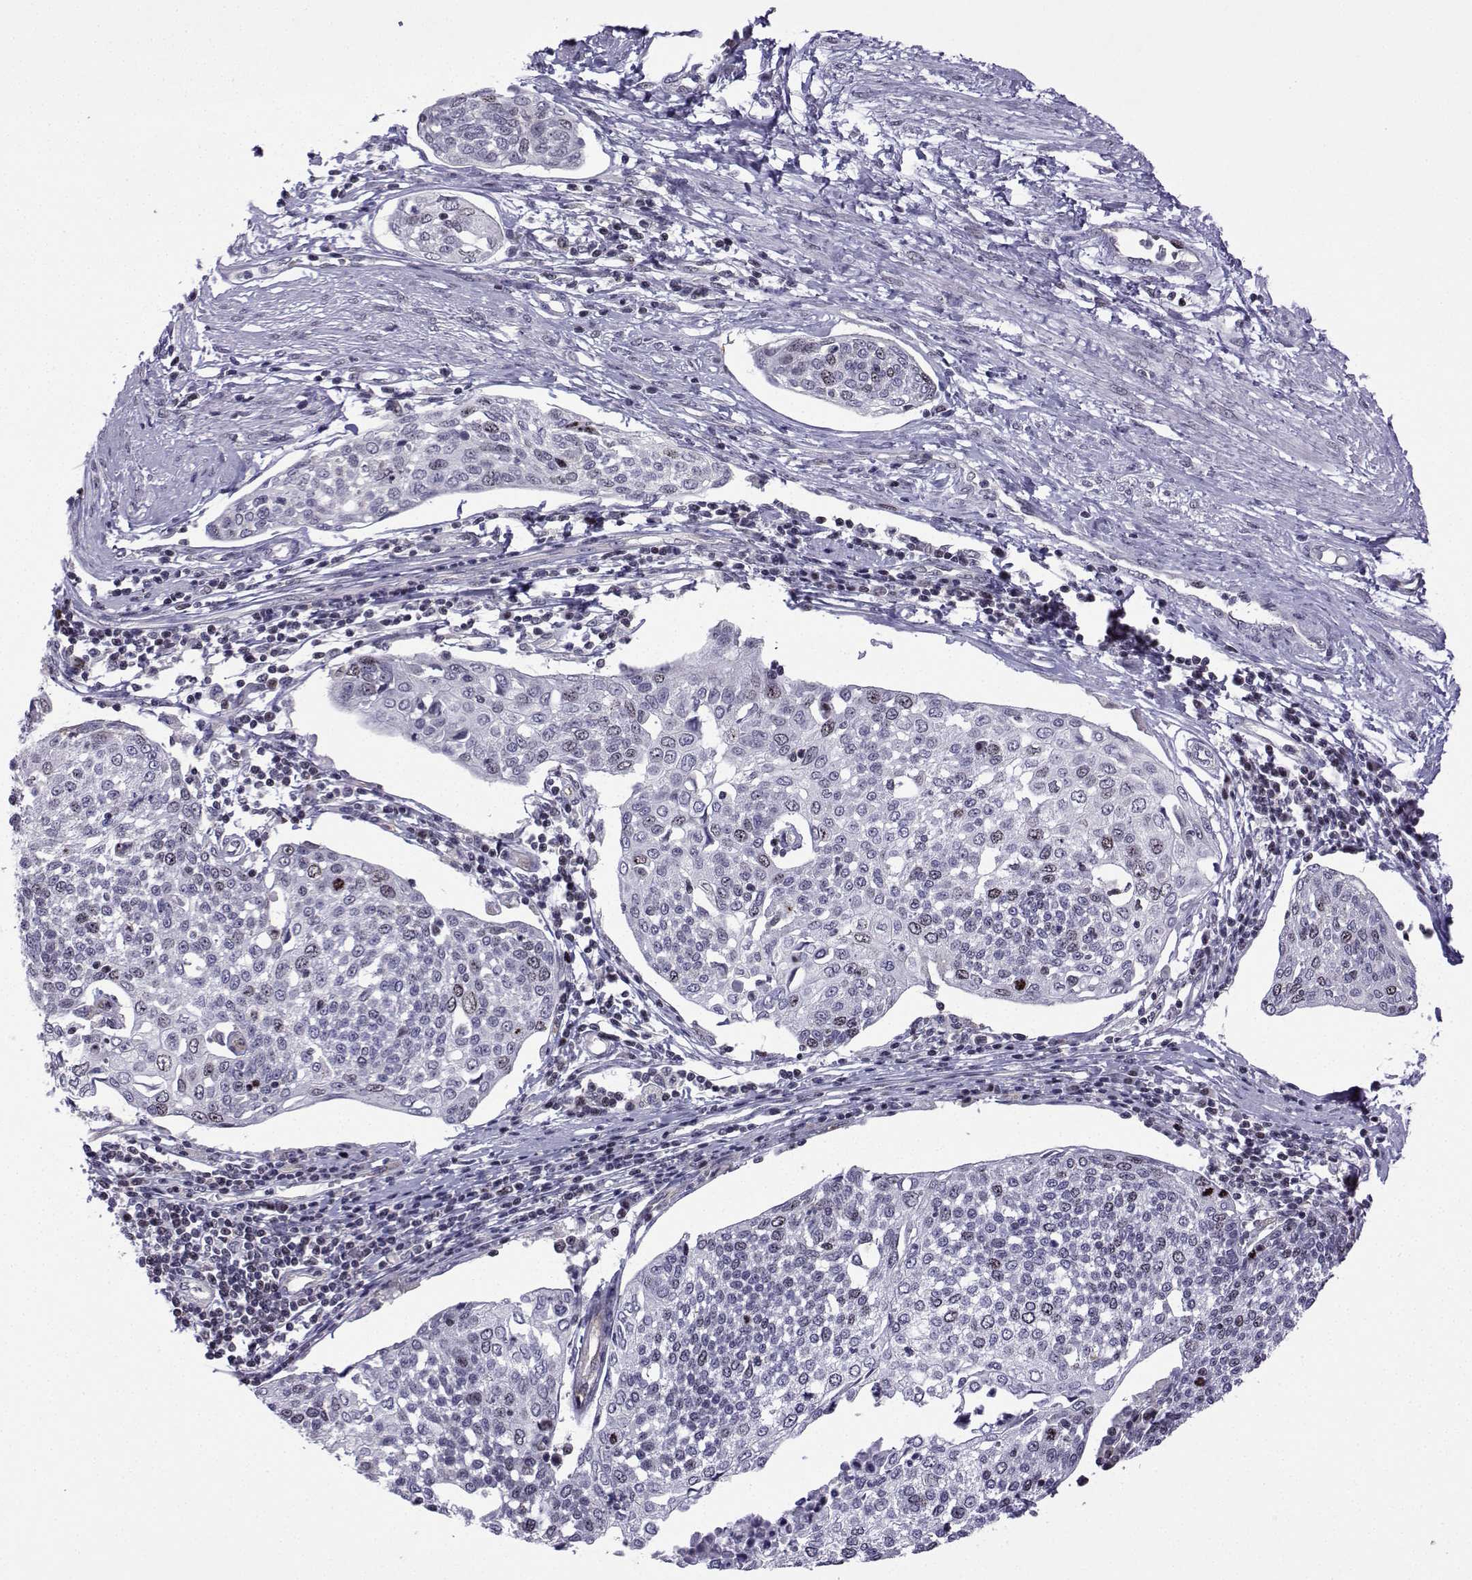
{"staining": {"intensity": "weak", "quantity": "<25%", "location": "nuclear"}, "tissue": "cervical cancer", "cell_type": "Tumor cells", "image_type": "cancer", "snomed": [{"axis": "morphology", "description": "Squamous cell carcinoma, NOS"}, {"axis": "topography", "description": "Cervix"}], "caption": "An image of cervical squamous cell carcinoma stained for a protein reveals no brown staining in tumor cells. Brightfield microscopy of immunohistochemistry stained with DAB (brown) and hematoxylin (blue), captured at high magnification.", "gene": "INCENP", "patient": {"sex": "female", "age": 34}}